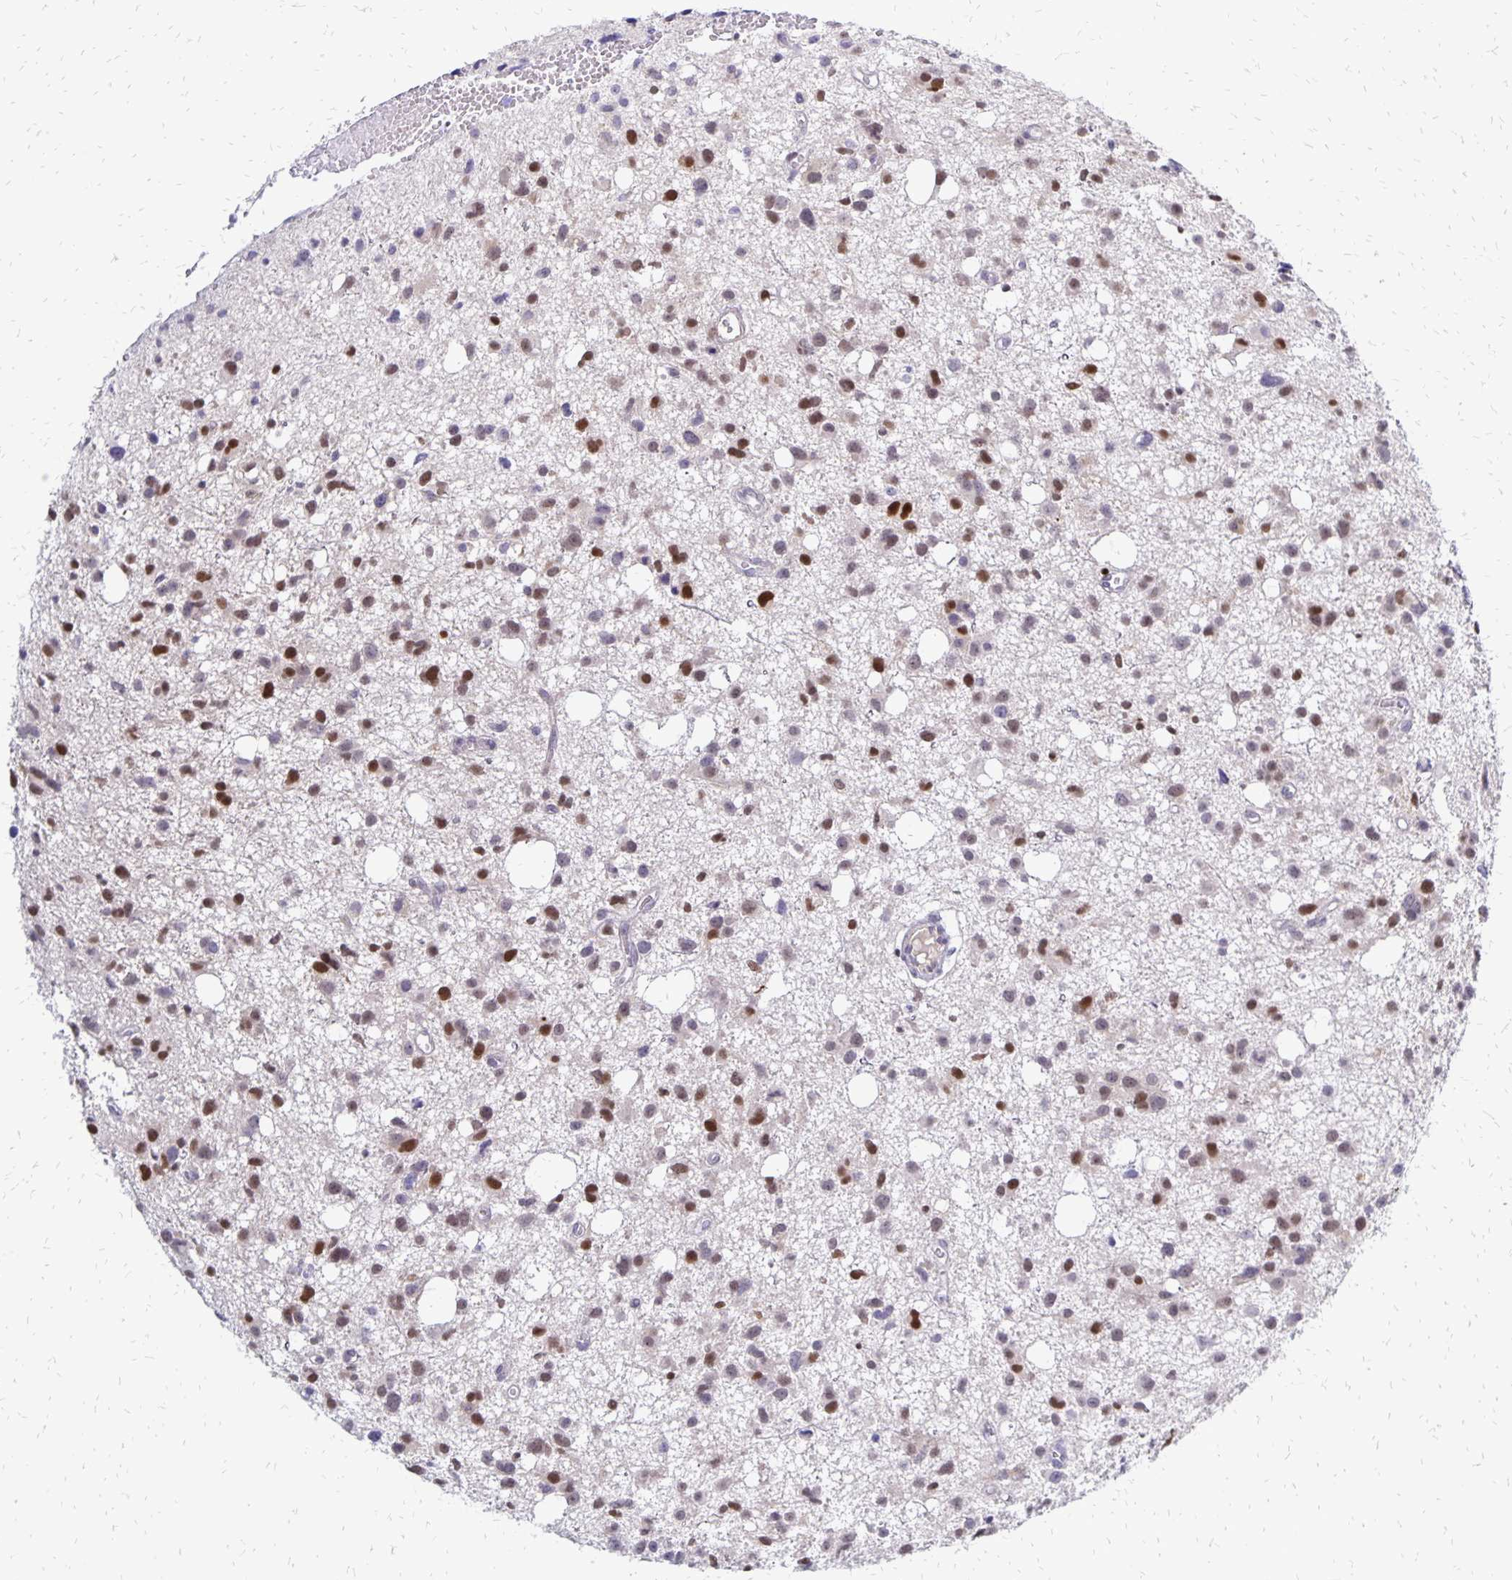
{"staining": {"intensity": "moderate", "quantity": "25%-75%", "location": "nuclear"}, "tissue": "glioma", "cell_type": "Tumor cells", "image_type": "cancer", "snomed": [{"axis": "morphology", "description": "Glioma, malignant, High grade"}, {"axis": "topography", "description": "Brain"}], "caption": "Glioma stained with a brown dye shows moderate nuclear positive expression in approximately 25%-75% of tumor cells.", "gene": "DCK", "patient": {"sex": "male", "age": 23}}